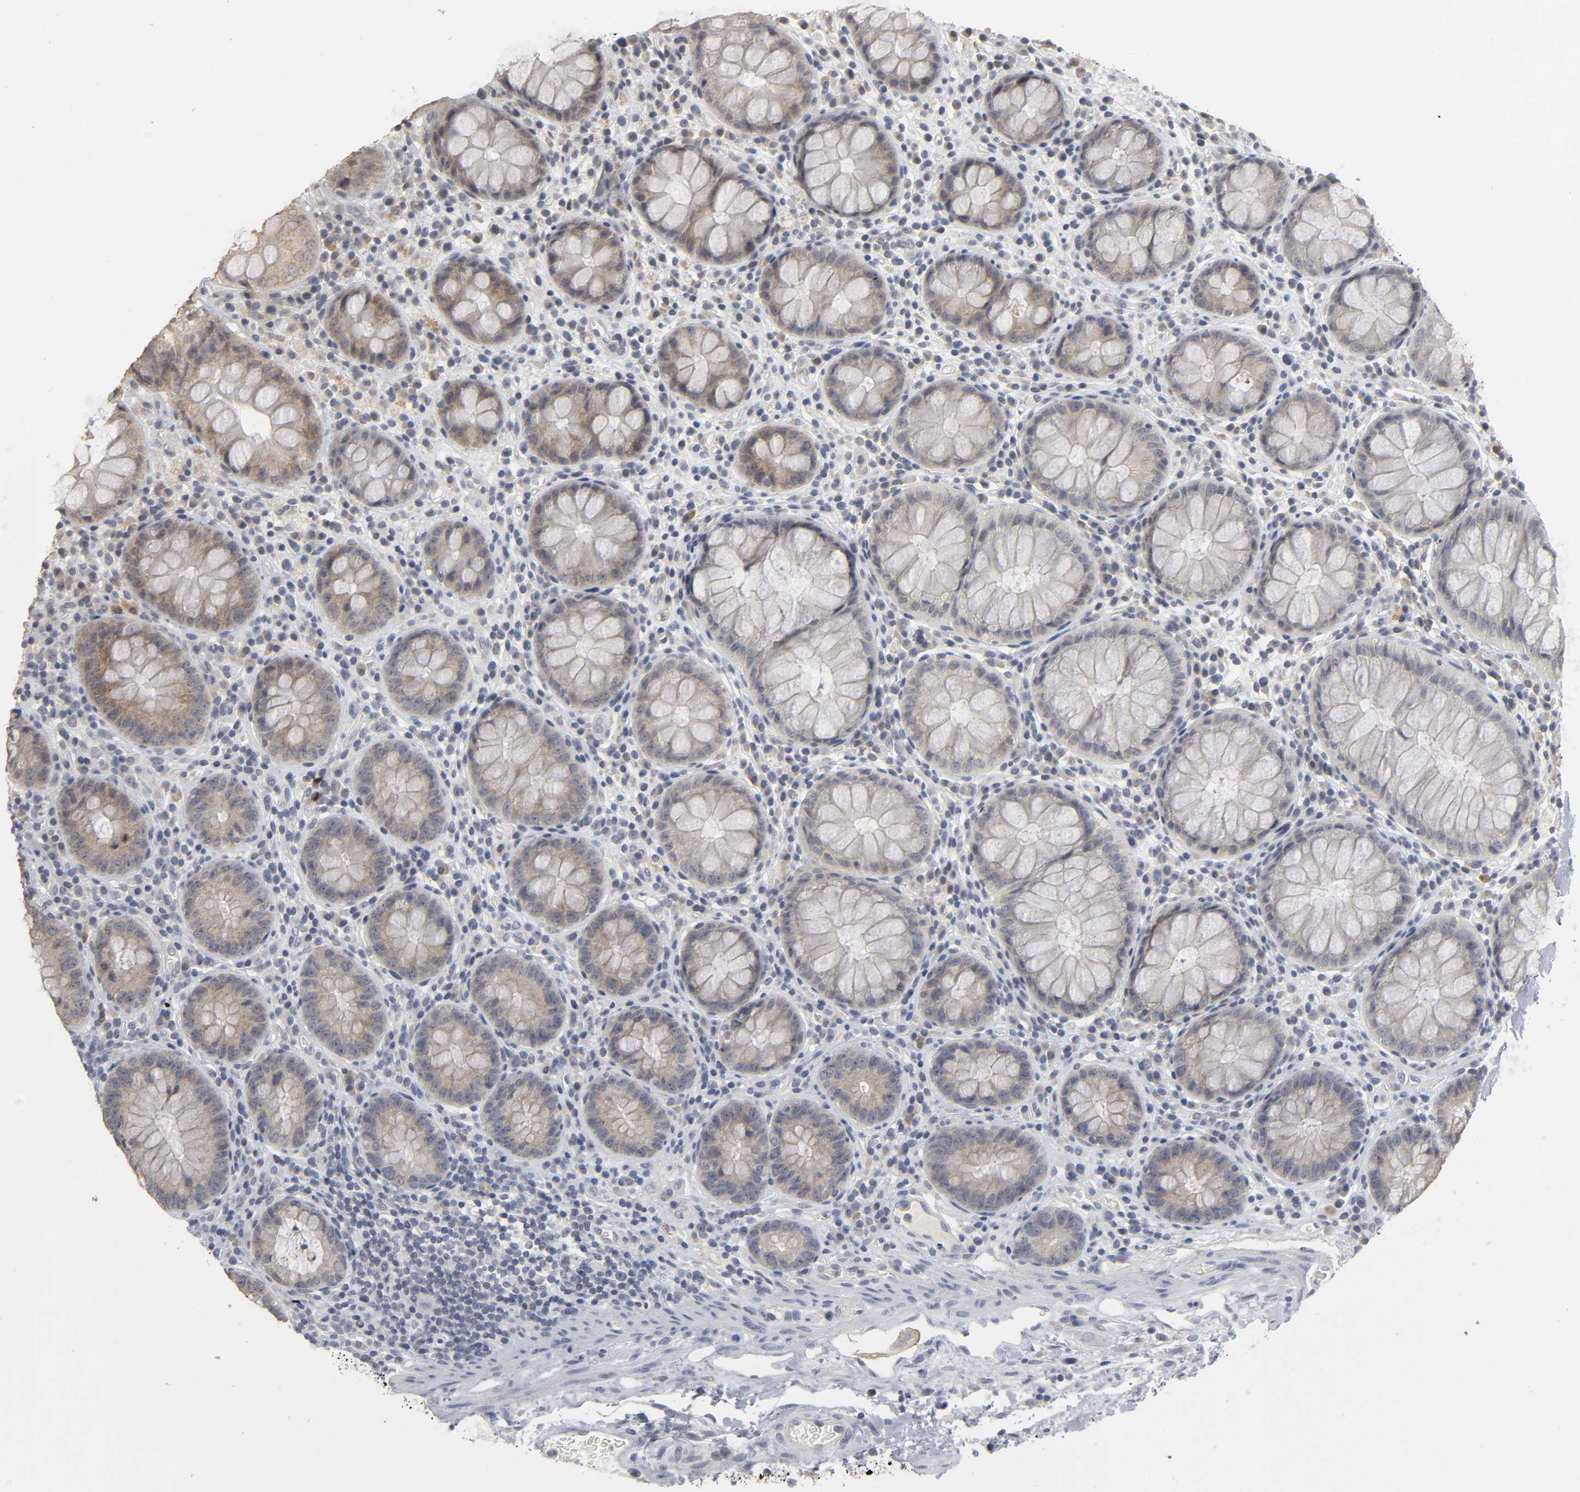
{"staining": {"intensity": "negative", "quantity": "none", "location": "none"}, "tissue": "colon", "cell_type": "Endothelial cells", "image_type": "normal", "snomed": [{"axis": "morphology", "description": "Normal tissue, NOS"}, {"axis": "topography", "description": "Colon"}], "caption": "Endothelial cells are negative for brown protein staining in benign colon. (IHC, brightfield microscopy, high magnification).", "gene": "TCAP", "patient": {"sex": "female", "age": 46}}